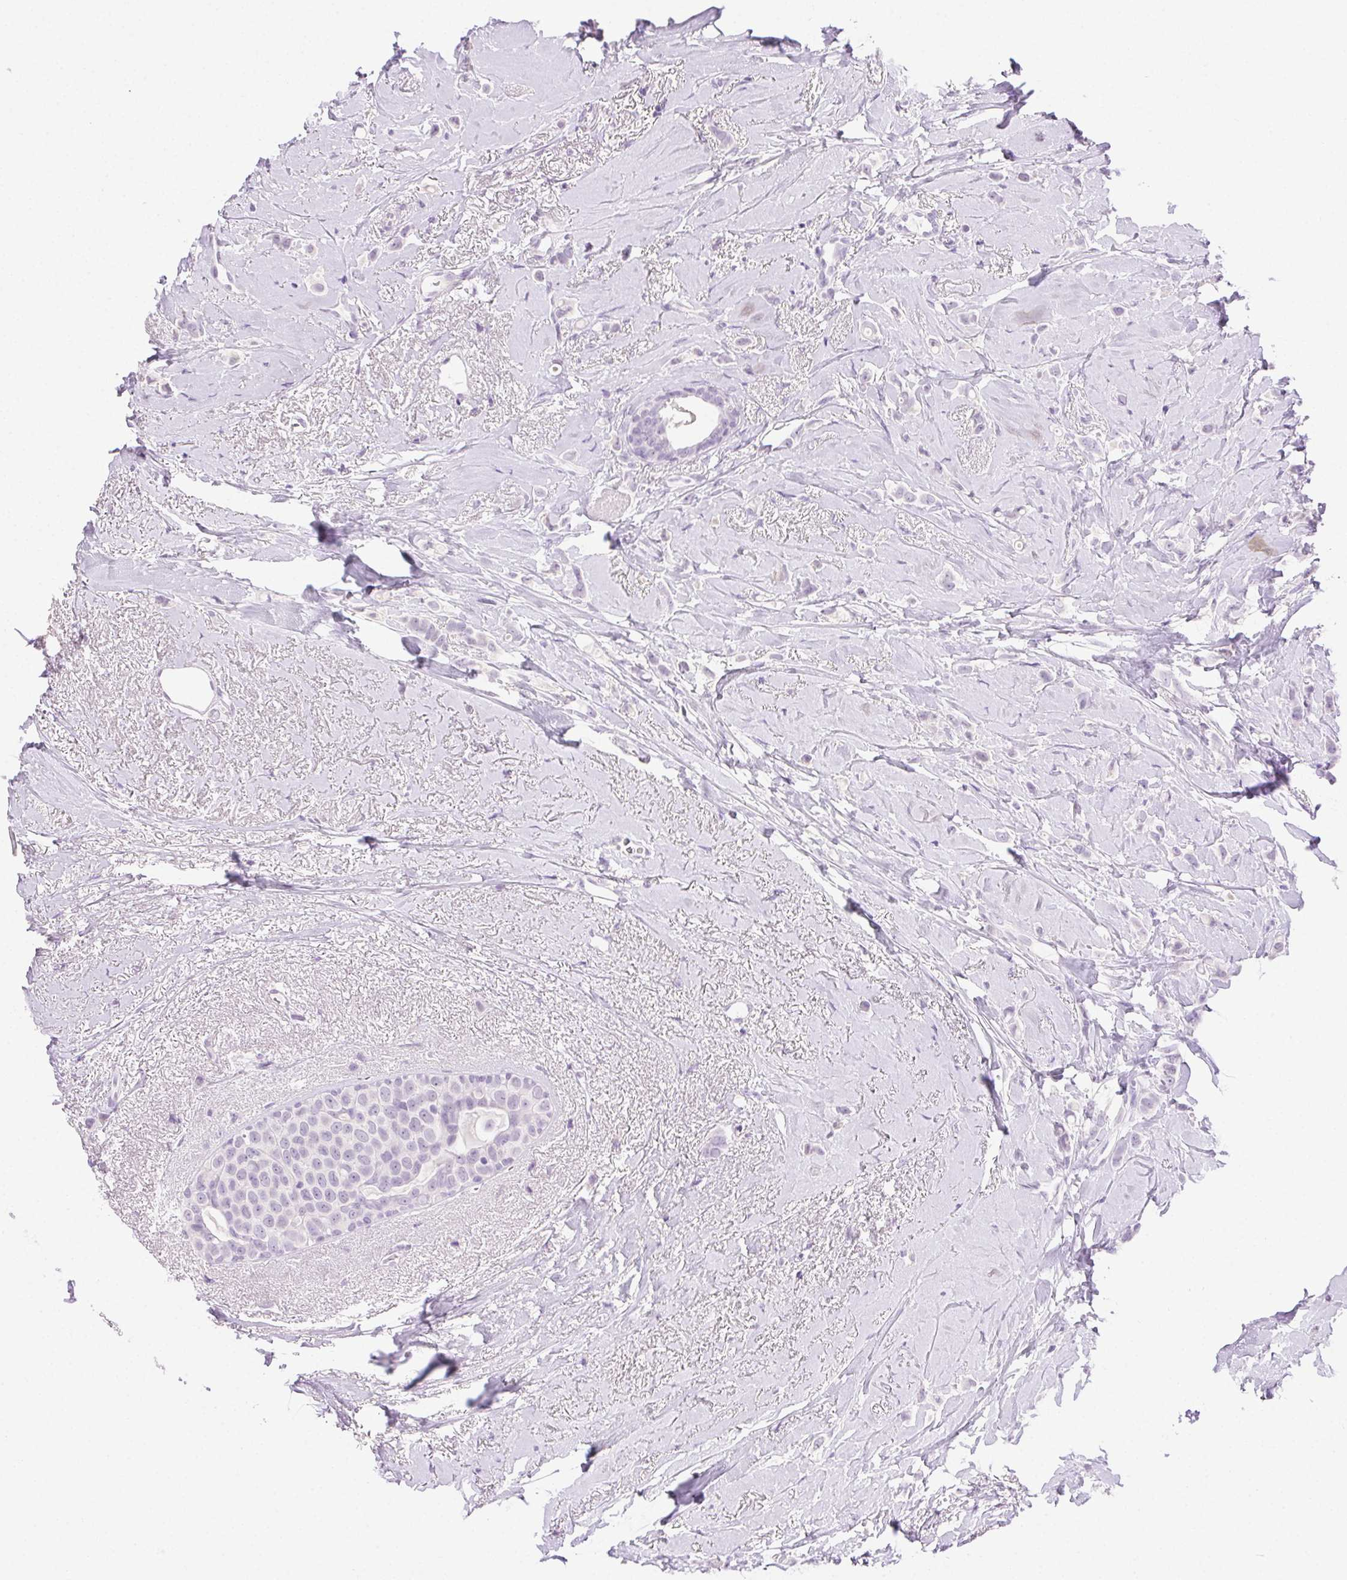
{"staining": {"intensity": "negative", "quantity": "none", "location": "none"}, "tissue": "breast cancer", "cell_type": "Tumor cells", "image_type": "cancer", "snomed": [{"axis": "morphology", "description": "Lobular carcinoma"}, {"axis": "topography", "description": "Breast"}], "caption": "A histopathology image of human breast cancer (lobular carcinoma) is negative for staining in tumor cells. (DAB (3,3'-diaminobenzidine) immunohistochemistry (IHC) with hematoxylin counter stain).", "gene": "CLDN10", "patient": {"sex": "female", "age": 66}}